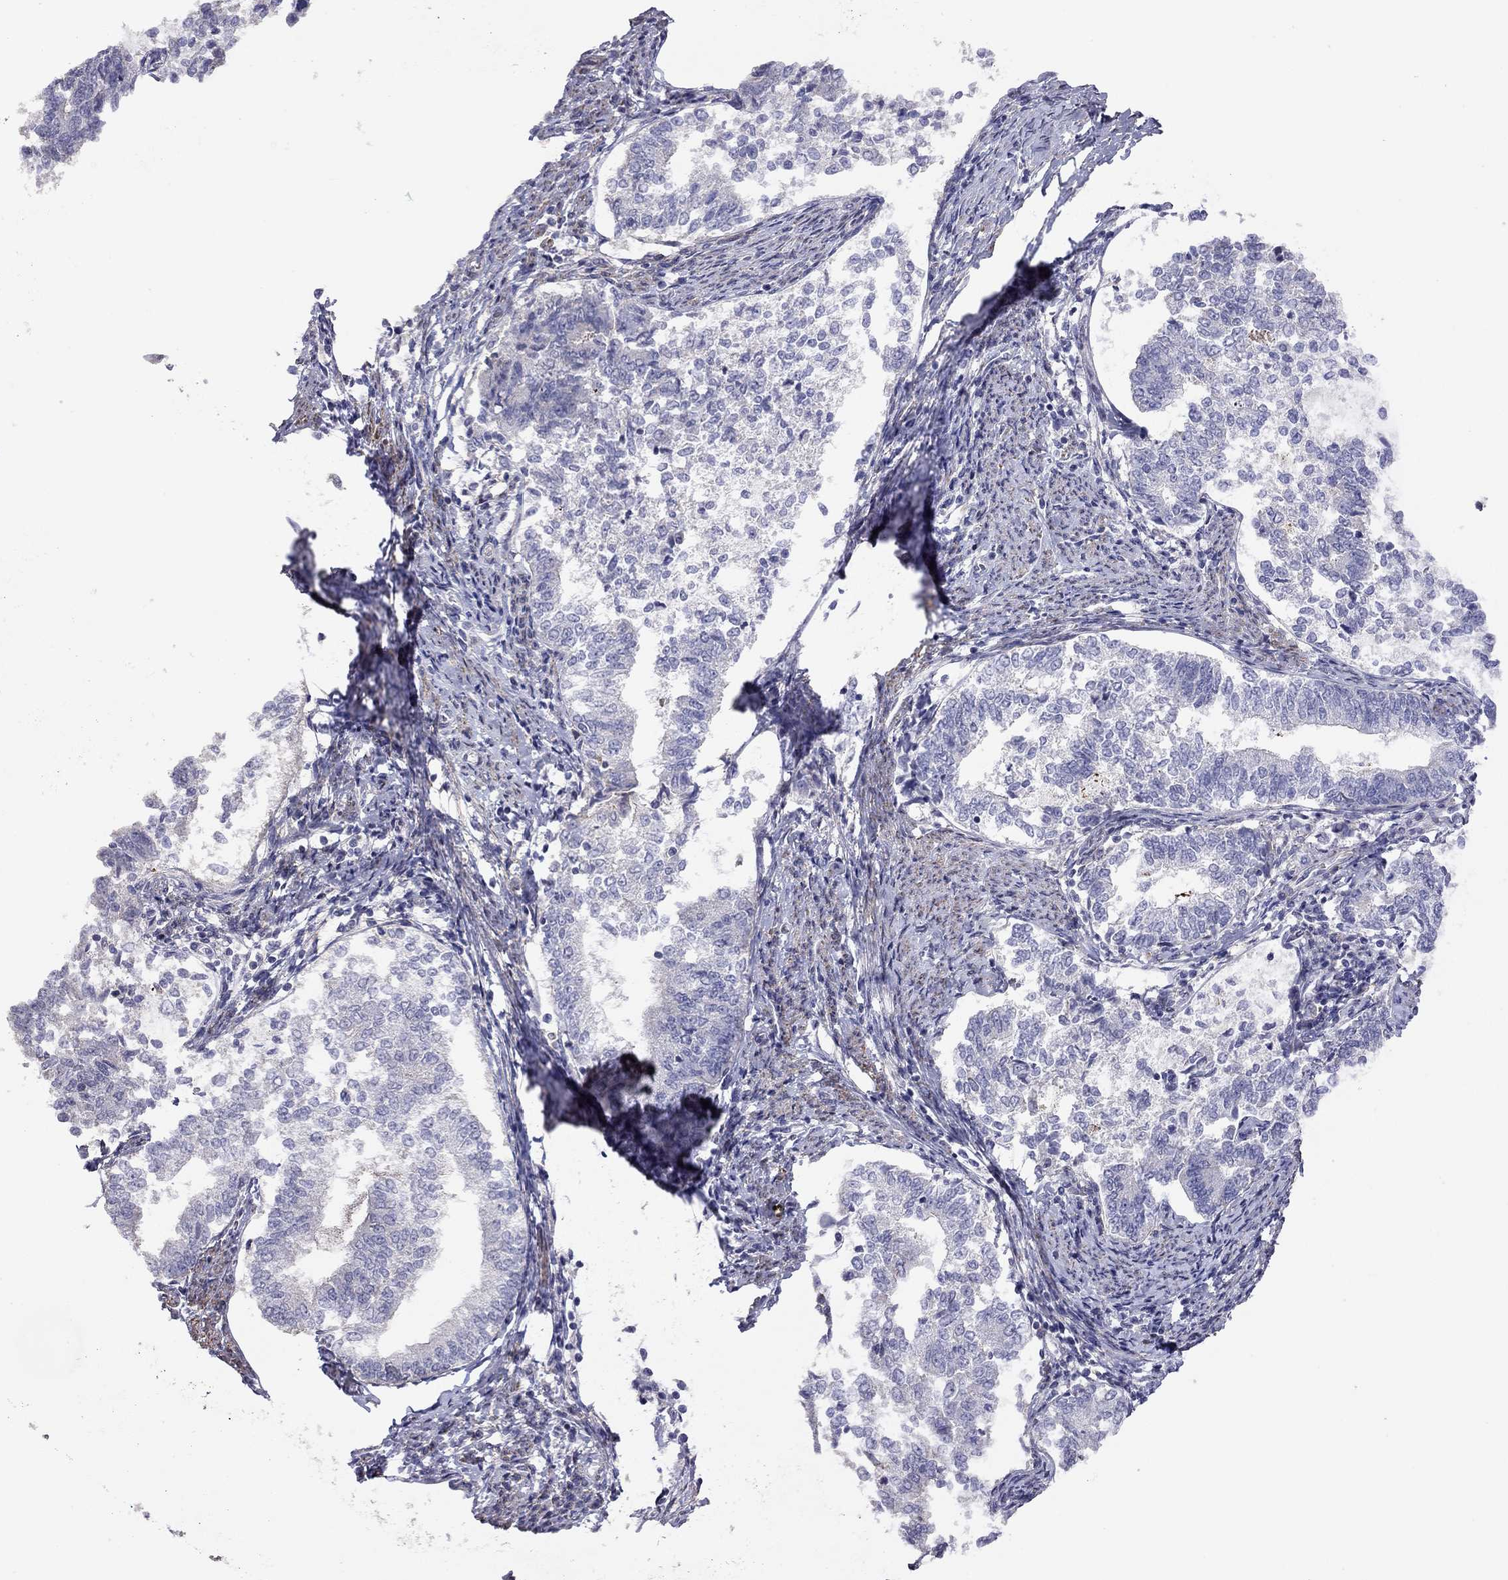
{"staining": {"intensity": "negative", "quantity": "none", "location": "none"}, "tissue": "endometrial cancer", "cell_type": "Tumor cells", "image_type": "cancer", "snomed": [{"axis": "morphology", "description": "Adenocarcinoma, NOS"}, {"axis": "topography", "description": "Endometrium"}], "caption": "Histopathology image shows no protein positivity in tumor cells of endometrial cancer (adenocarcinoma) tissue. (DAB immunohistochemistry, high magnification).", "gene": "SYTL2", "patient": {"sex": "female", "age": 65}}